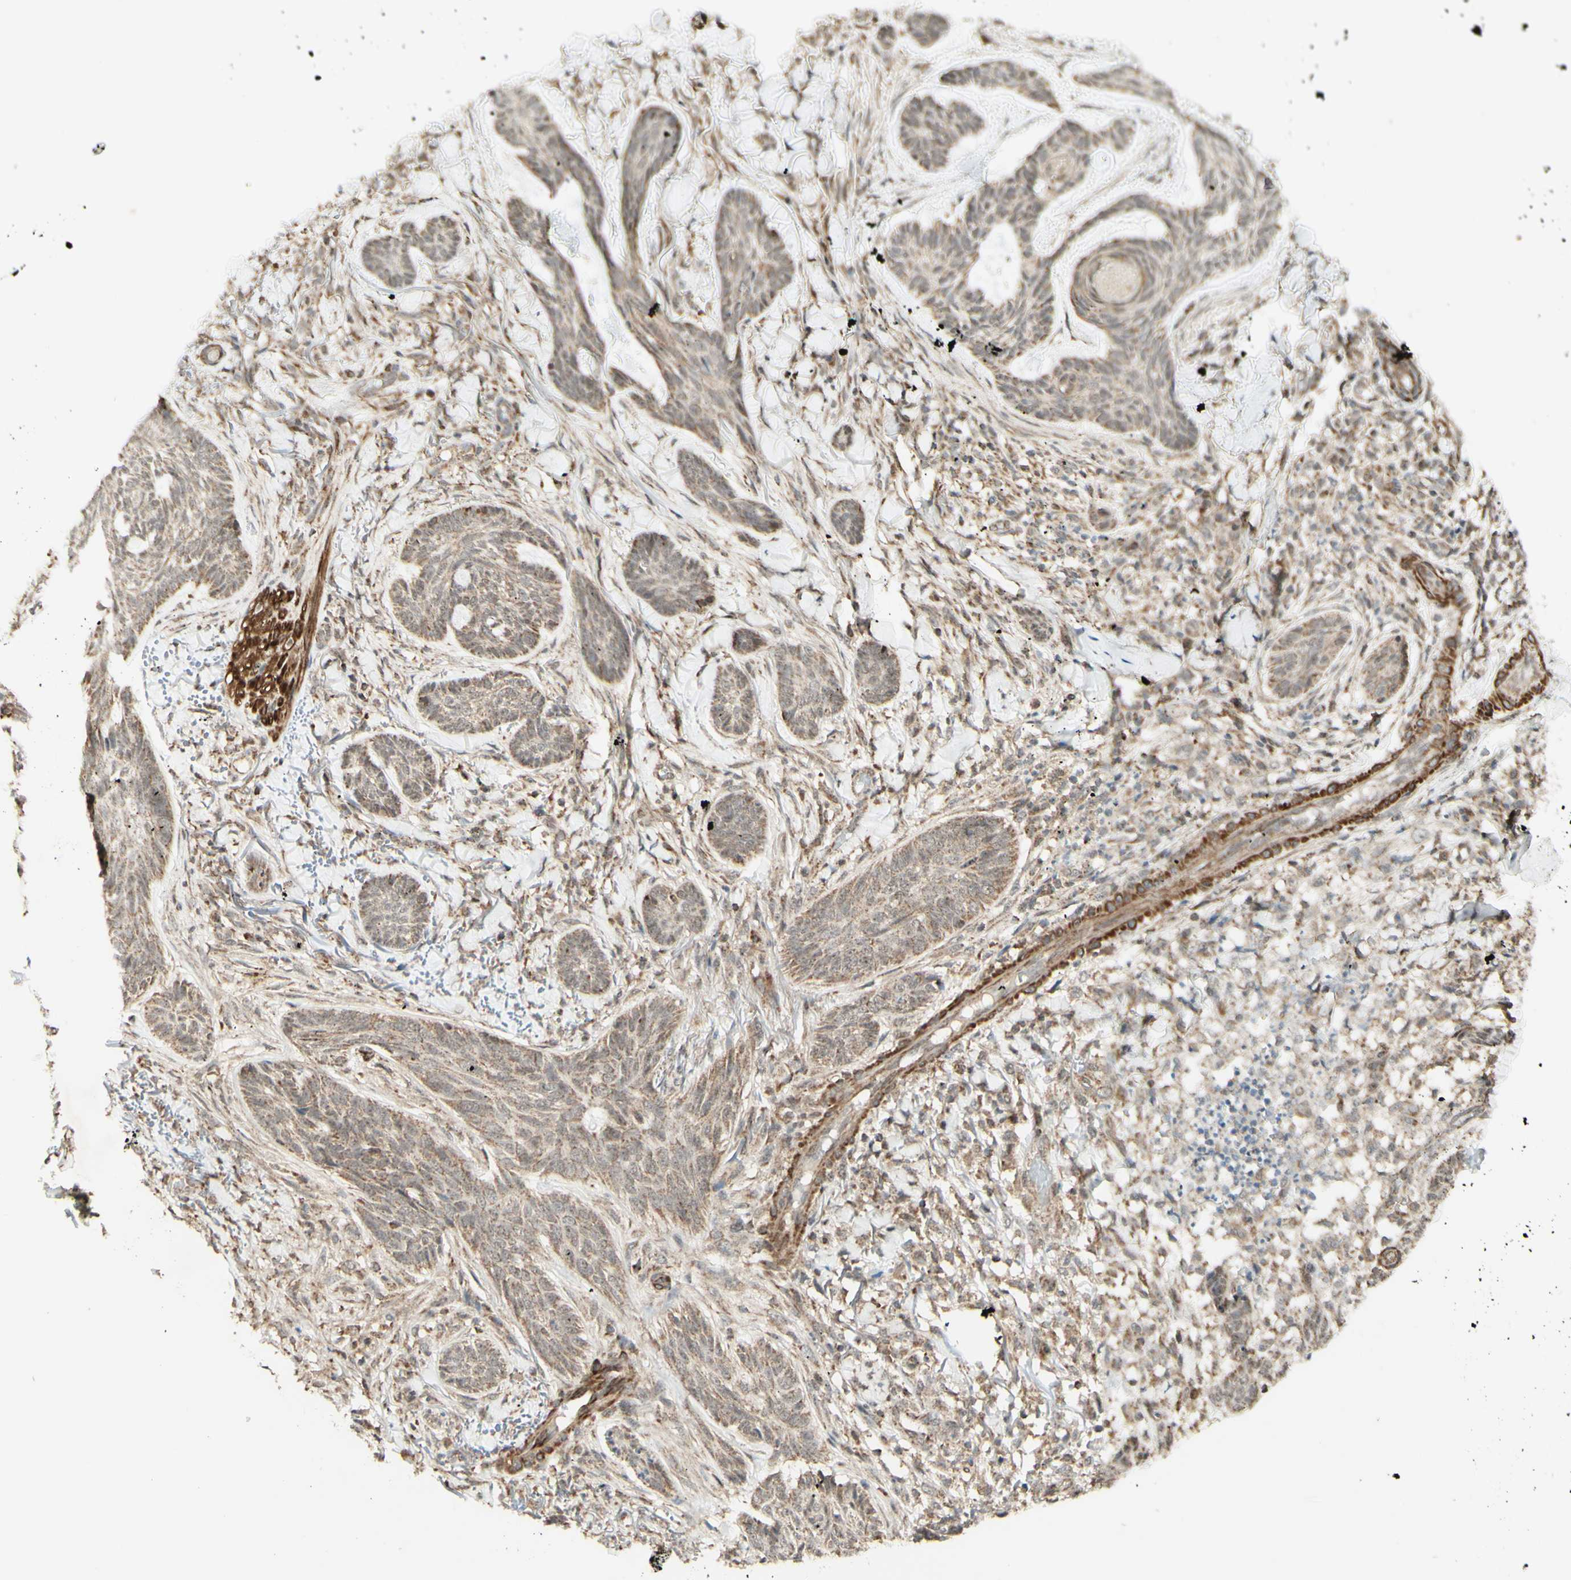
{"staining": {"intensity": "weak", "quantity": ">75%", "location": "cytoplasmic/membranous"}, "tissue": "skin cancer", "cell_type": "Tumor cells", "image_type": "cancer", "snomed": [{"axis": "morphology", "description": "Basal cell carcinoma"}, {"axis": "topography", "description": "Skin"}], "caption": "Skin cancer (basal cell carcinoma) stained for a protein (brown) exhibits weak cytoplasmic/membranous positive staining in about >75% of tumor cells.", "gene": "DHRS3", "patient": {"sex": "male", "age": 43}}